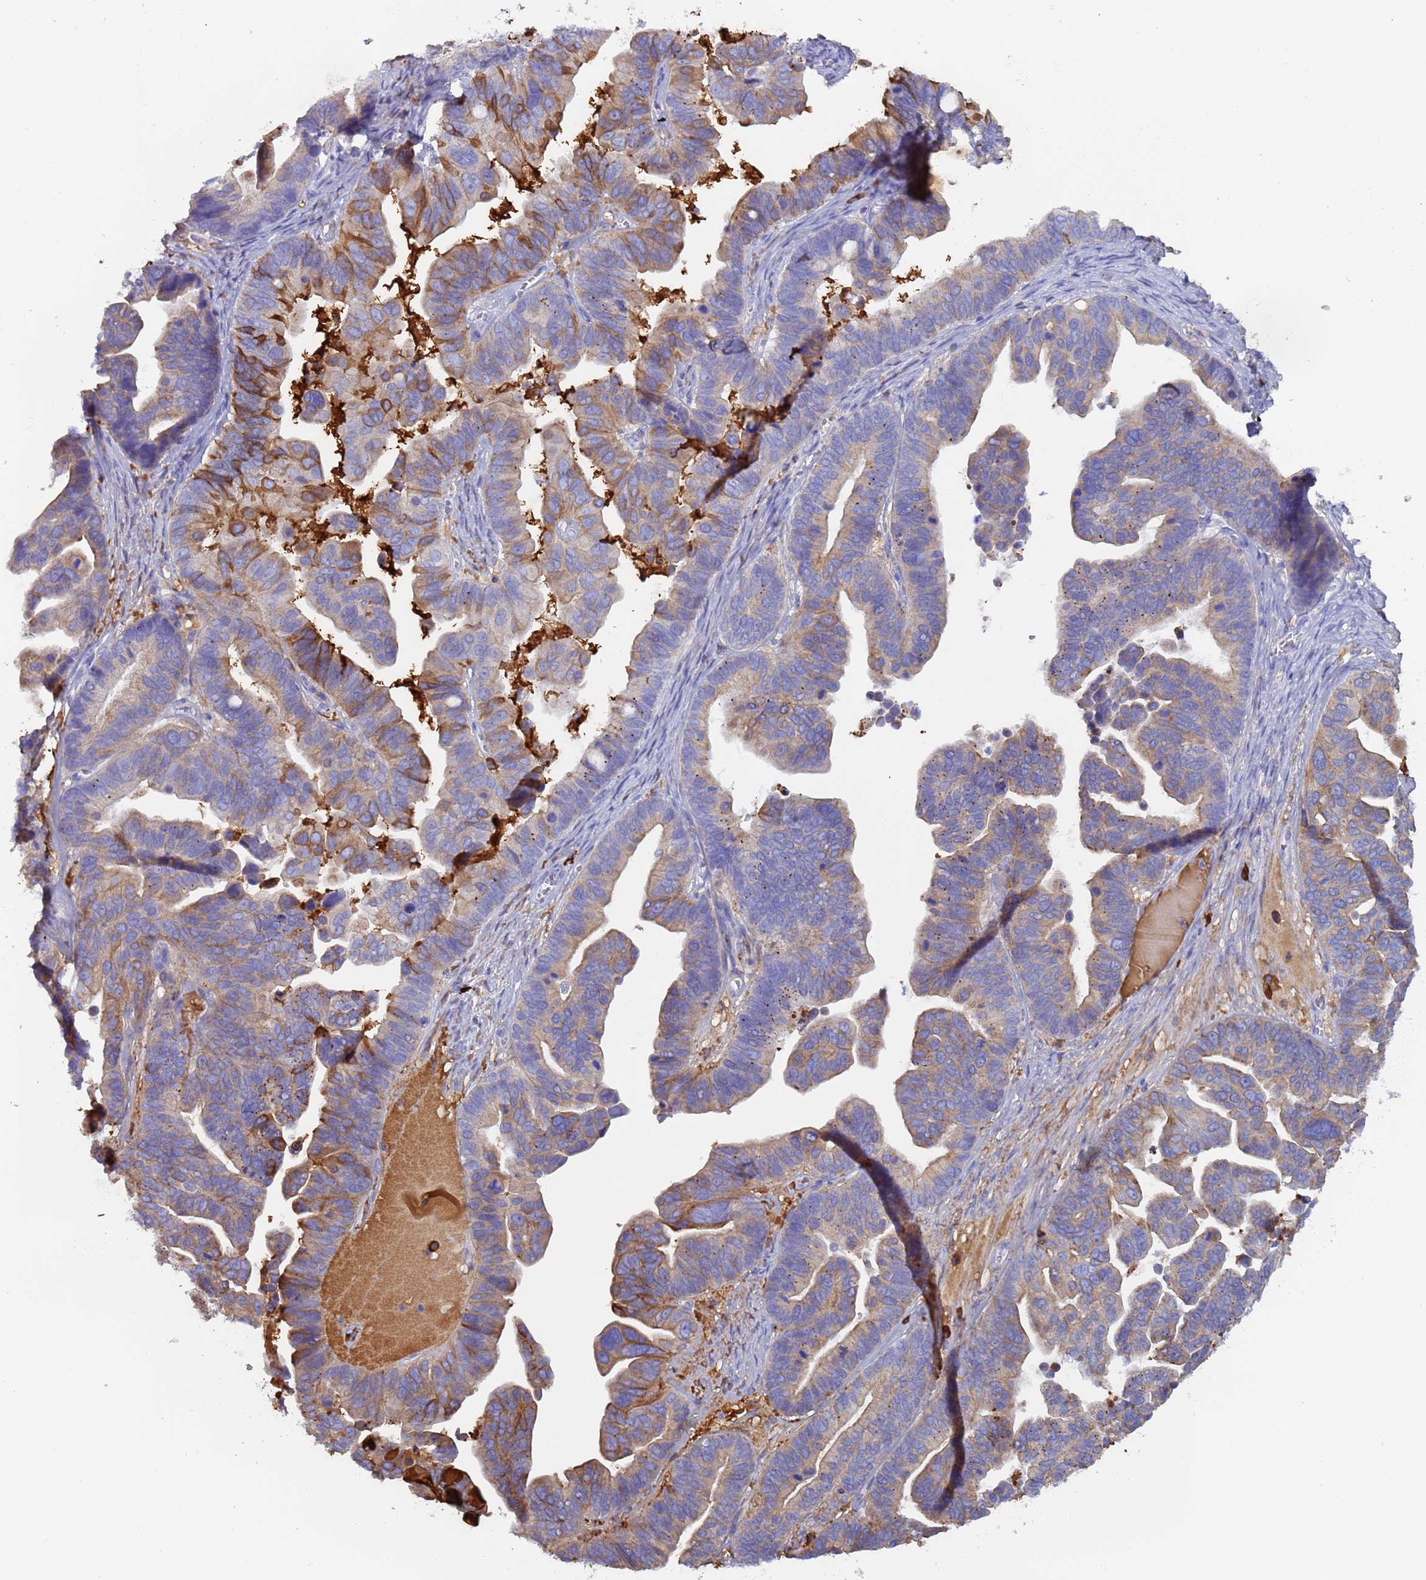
{"staining": {"intensity": "moderate", "quantity": "<25%", "location": "cytoplasmic/membranous"}, "tissue": "ovarian cancer", "cell_type": "Tumor cells", "image_type": "cancer", "snomed": [{"axis": "morphology", "description": "Cystadenocarcinoma, serous, NOS"}, {"axis": "topography", "description": "Ovary"}], "caption": "An immunohistochemistry photomicrograph of neoplastic tissue is shown. Protein staining in brown highlights moderate cytoplasmic/membranous positivity in ovarian cancer (serous cystadenocarcinoma) within tumor cells. The staining was performed using DAB, with brown indicating positive protein expression. Nuclei are stained blue with hematoxylin.", "gene": "CYSLTR2", "patient": {"sex": "female", "age": 56}}